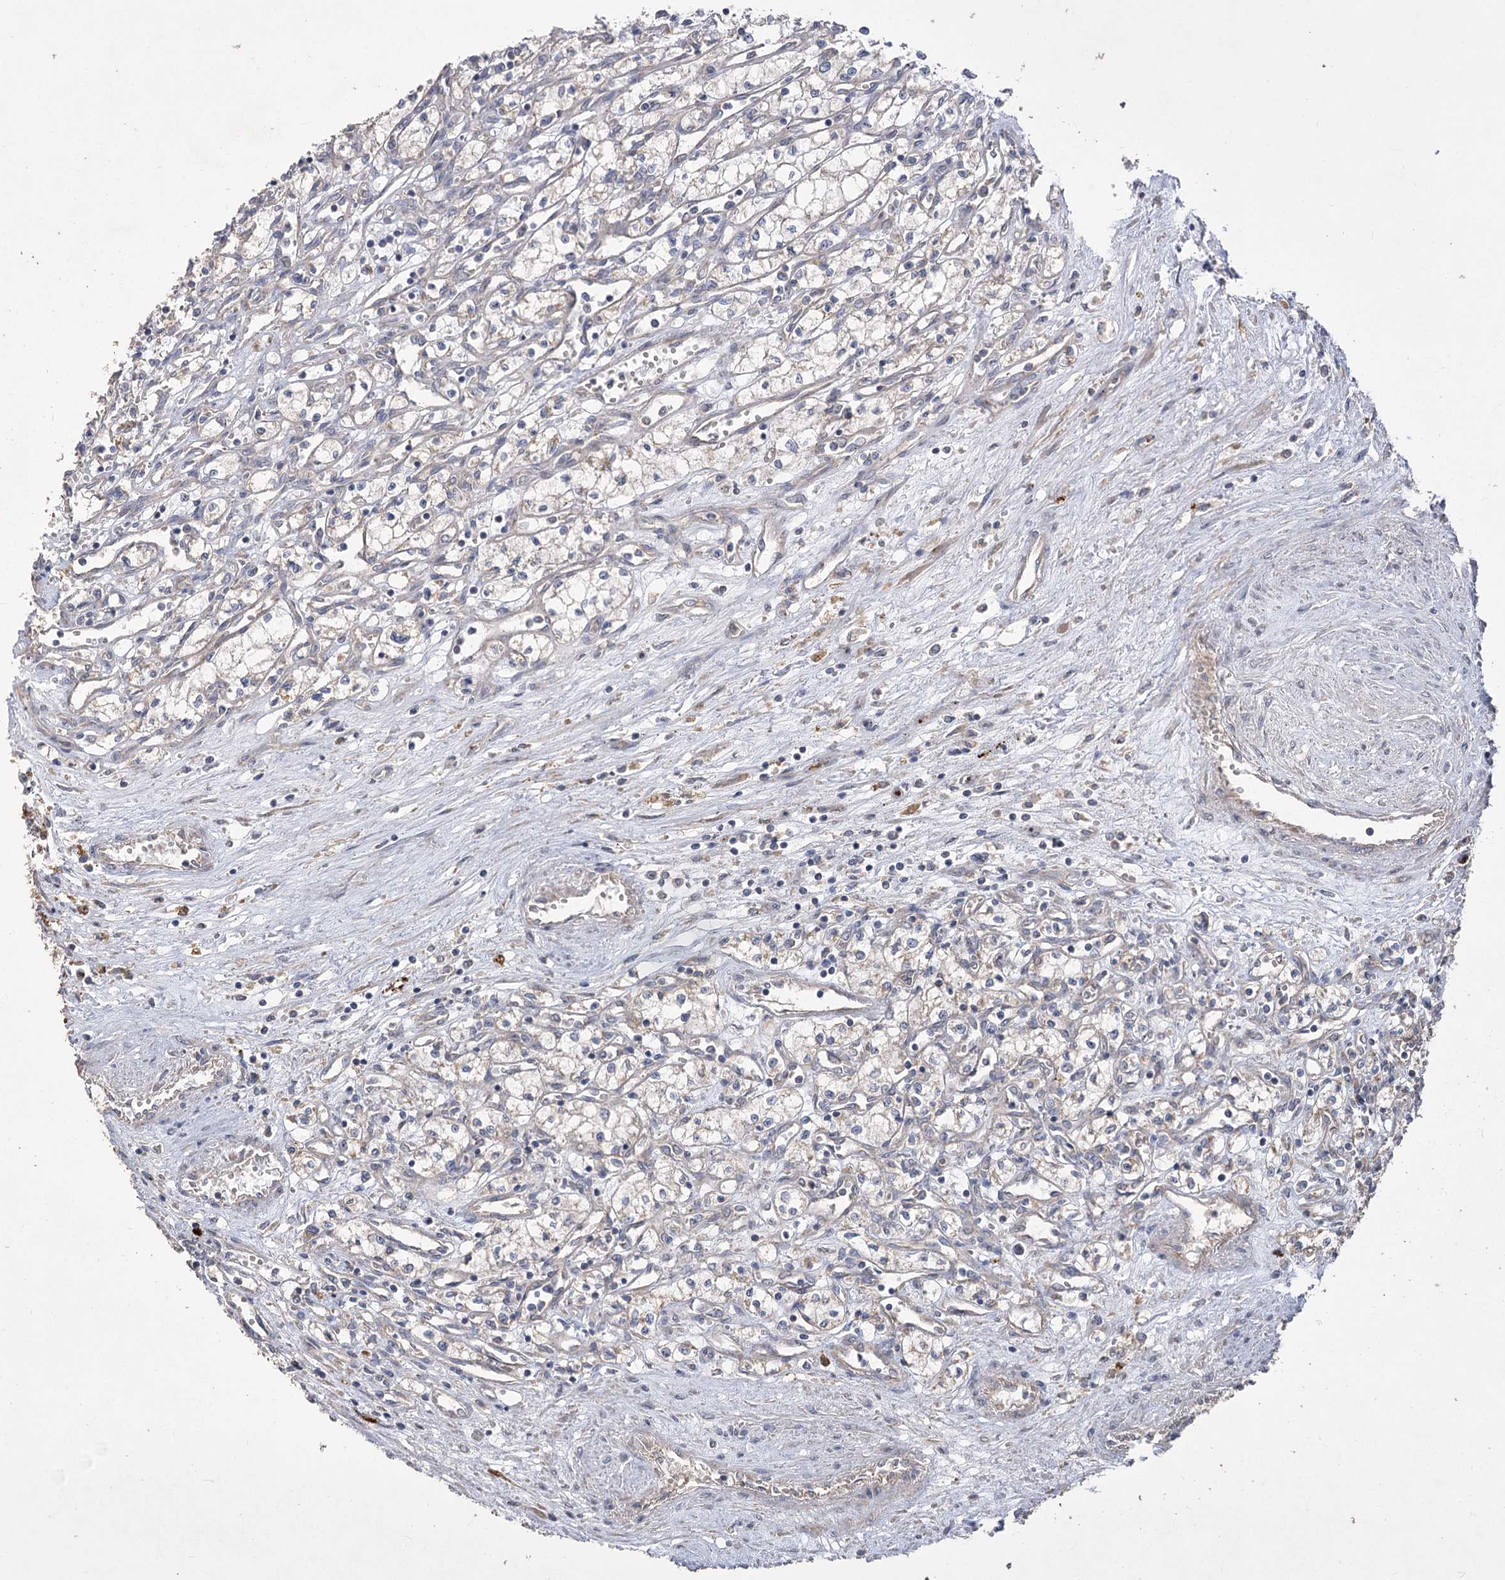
{"staining": {"intensity": "negative", "quantity": "none", "location": "none"}, "tissue": "renal cancer", "cell_type": "Tumor cells", "image_type": "cancer", "snomed": [{"axis": "morphology", "description": "Adenocarcinoma, NOS"}, {"axis": "topography", "description": "Kidney"}], "caption": "Human renal cancer stained for a protein using immunohistochemistry shows no staining in tumor cells.", "gene": "RIN2", "patient": {"sex": "male", "age": 59}}